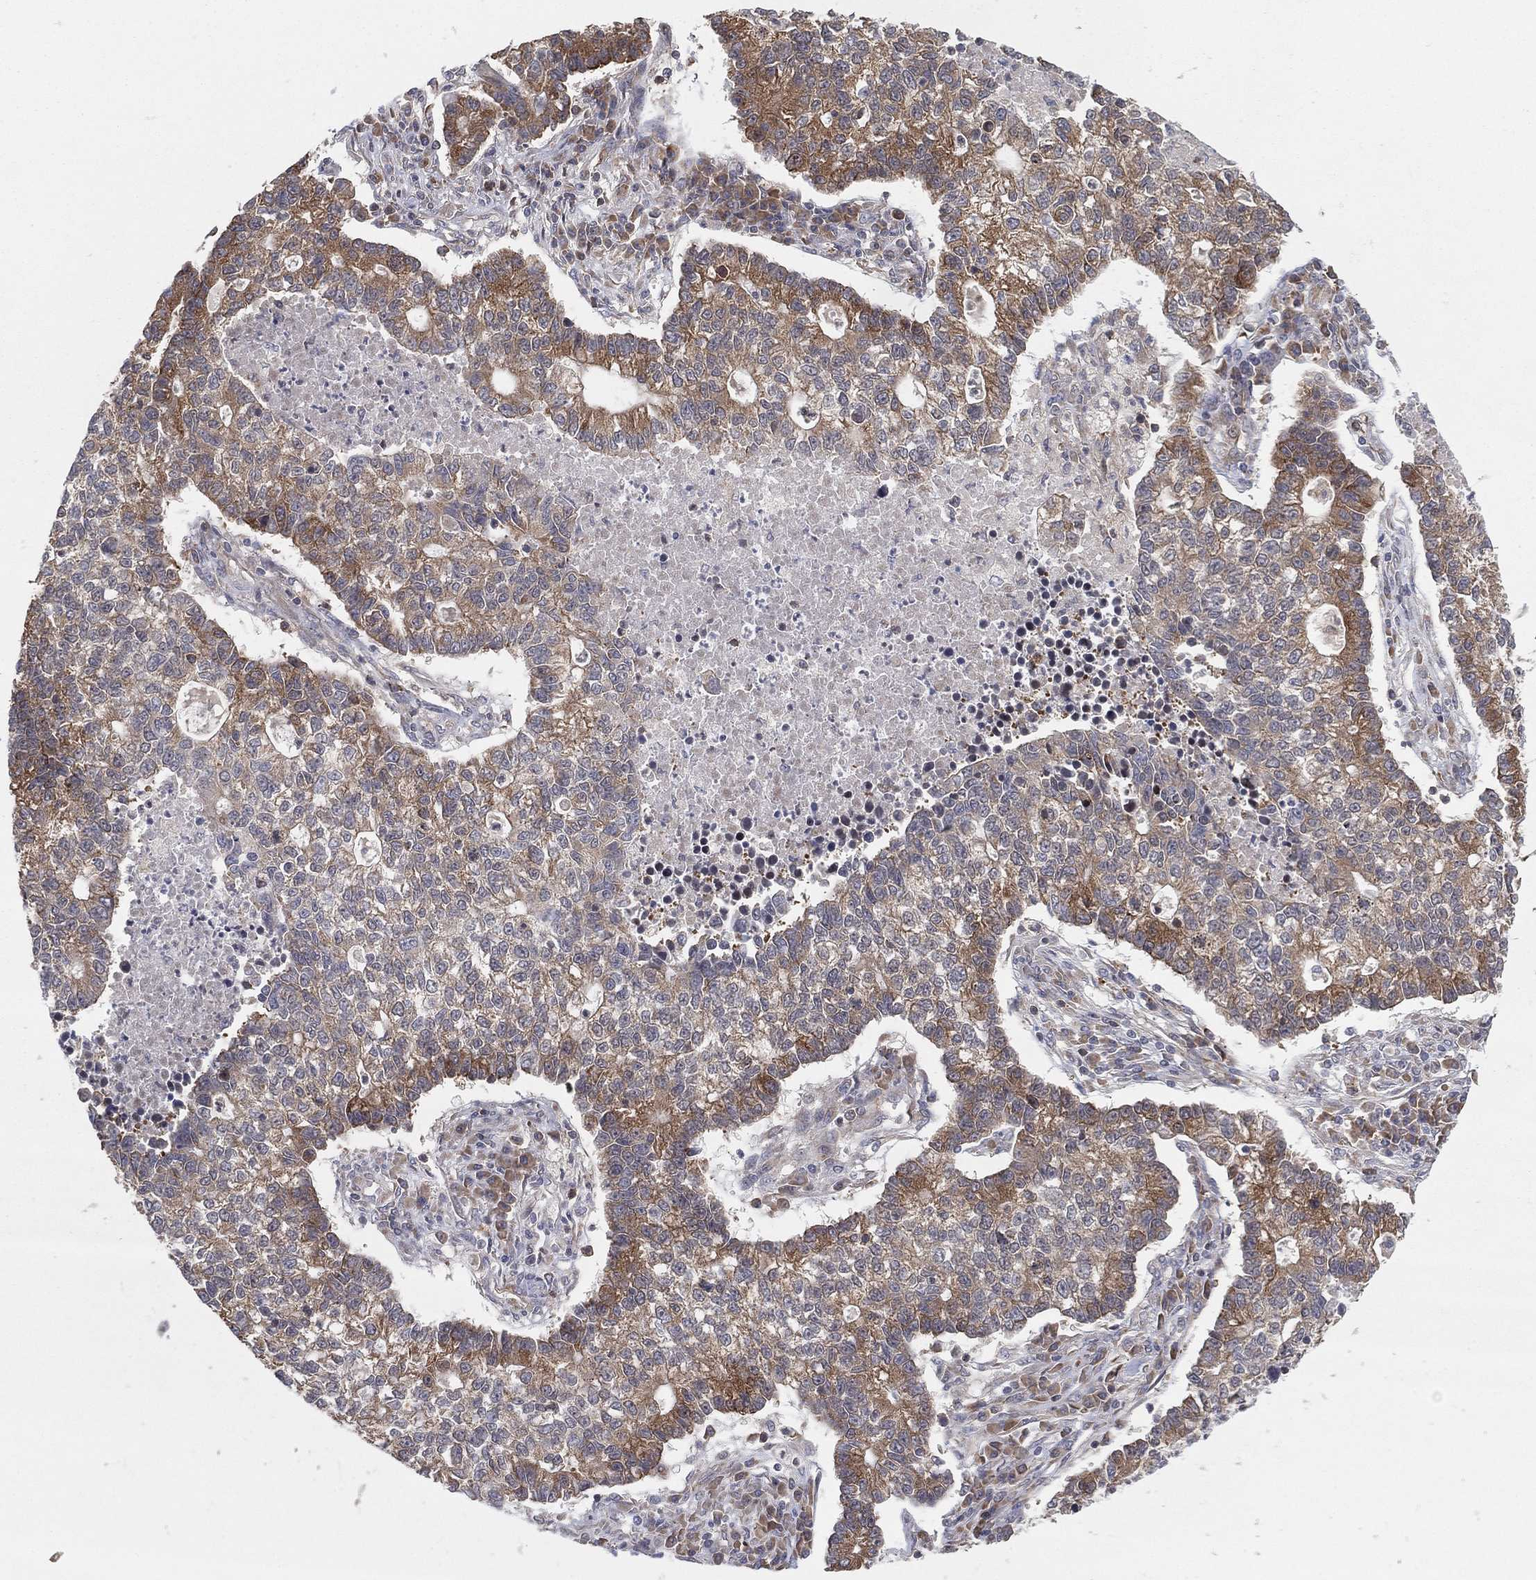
{"staining": {"intensity": "moderate", "quantity": "25%-75%", "location": "cytoplasmic/membranous"}, "tissue": "lung cancer", "cell_type": "Tumor cells", "image_type": "cancer", "snomed": [{"axis": "morphology", "description": "Adenocarcinoma, NOS"}, {"axis": "topography", "description": "Lung"}], "caption": "High-power microscopy captured an IHC photomicrograph of lung cancer, revealing moderate cytoplasmic/membranous positivity in about 25%-75% of tumor cells.", "gene": "TMTC4", "patient": {"sex": "male", "age": 57}}